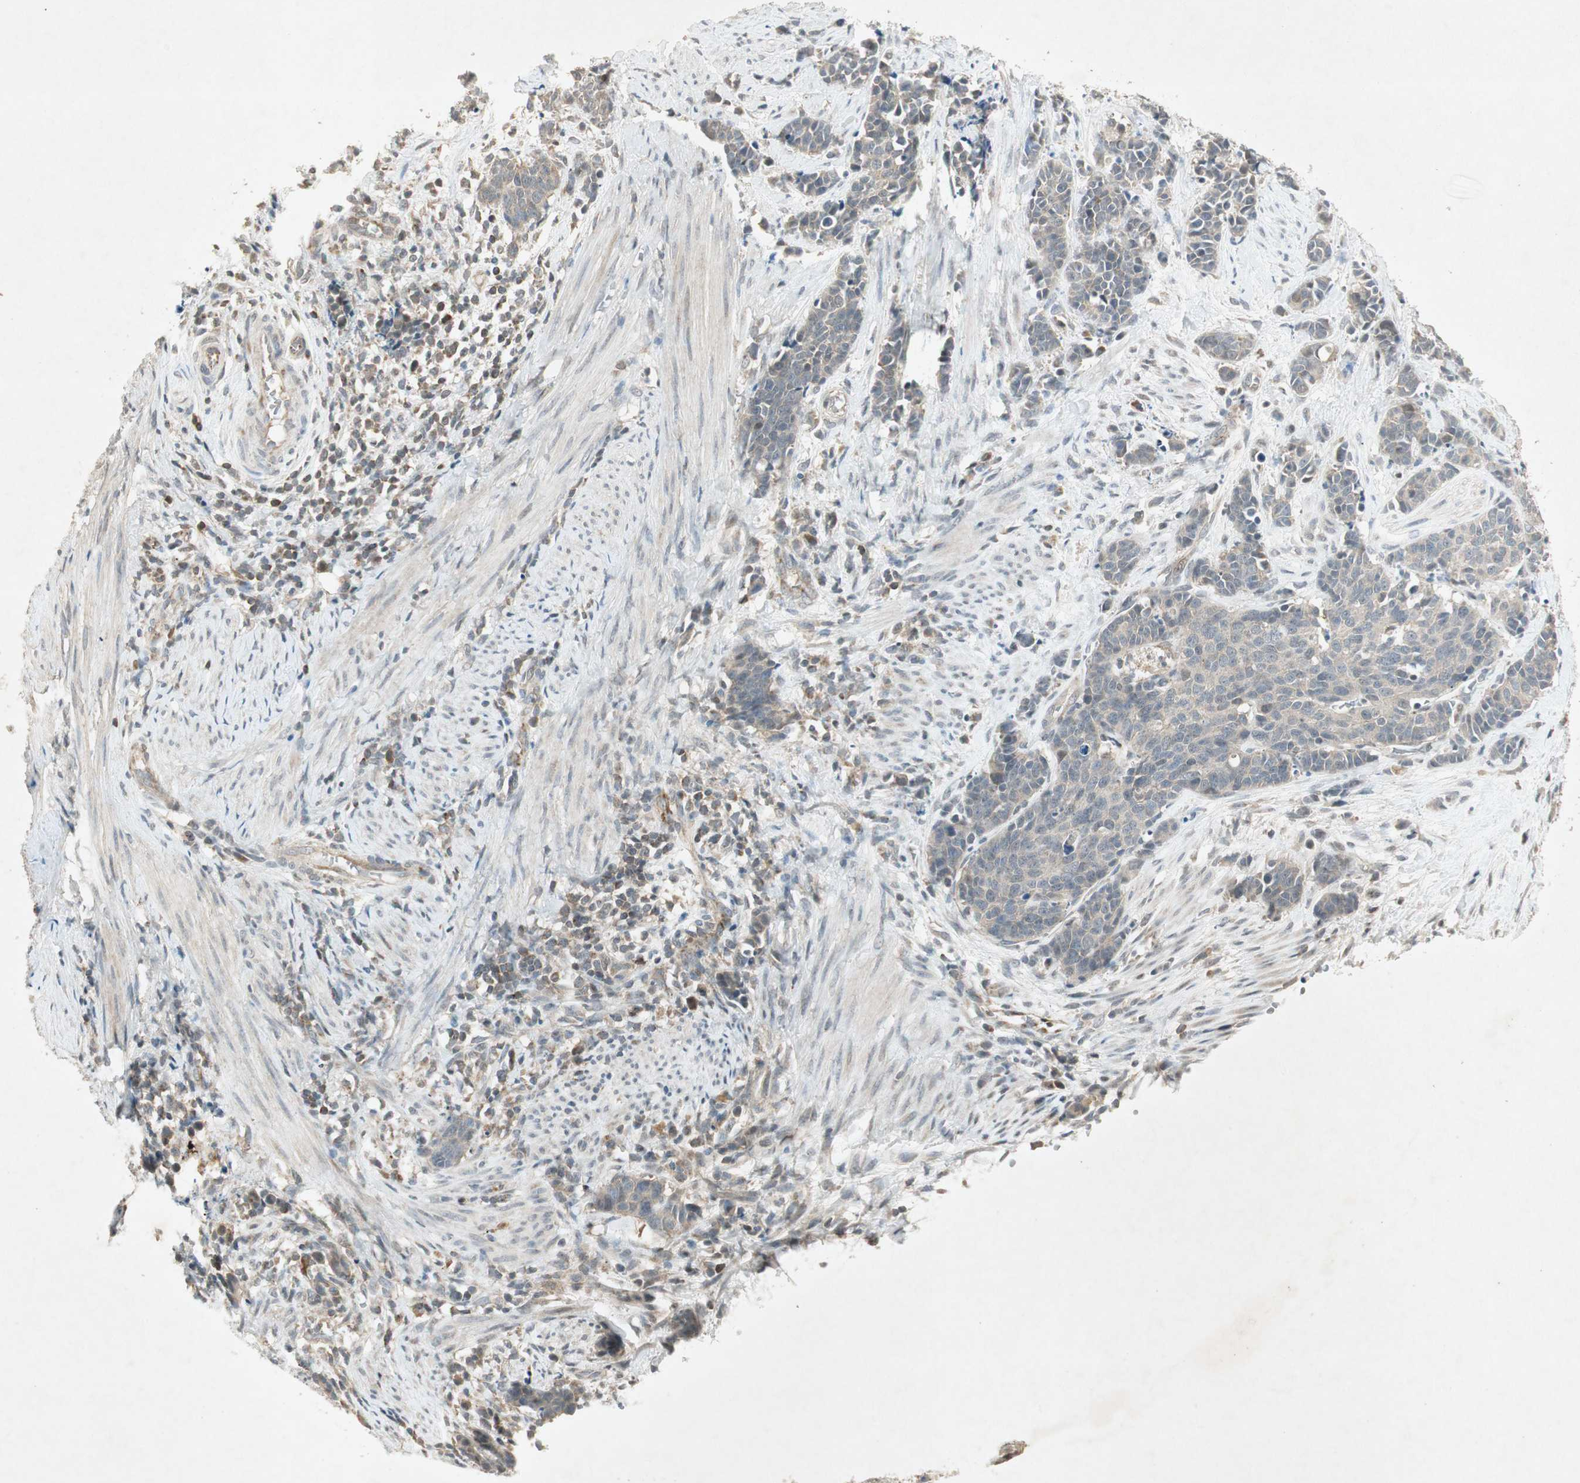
{"staining": {"intensity": "weak", "quantity": "25%-75%", "location": "cytoplasmic/membranous"}, "tissue": "cervical cancer", "cell_type": "Tumor cells", "image_type": "cancer", "snomed": [{"axis": "morphology", "description": "Squamous cell carcinoma, NOS"}, {"axis": "topography", "description": "Cervix"}], "caption": "Protein positivity by IHC displays weak cytoplasmic/membranous staining in about 25%-75% of tumor cells in cervical squamous cell carcinoma.", "gene": "USP2", "patient": {"sex": "female", "age": 35}}